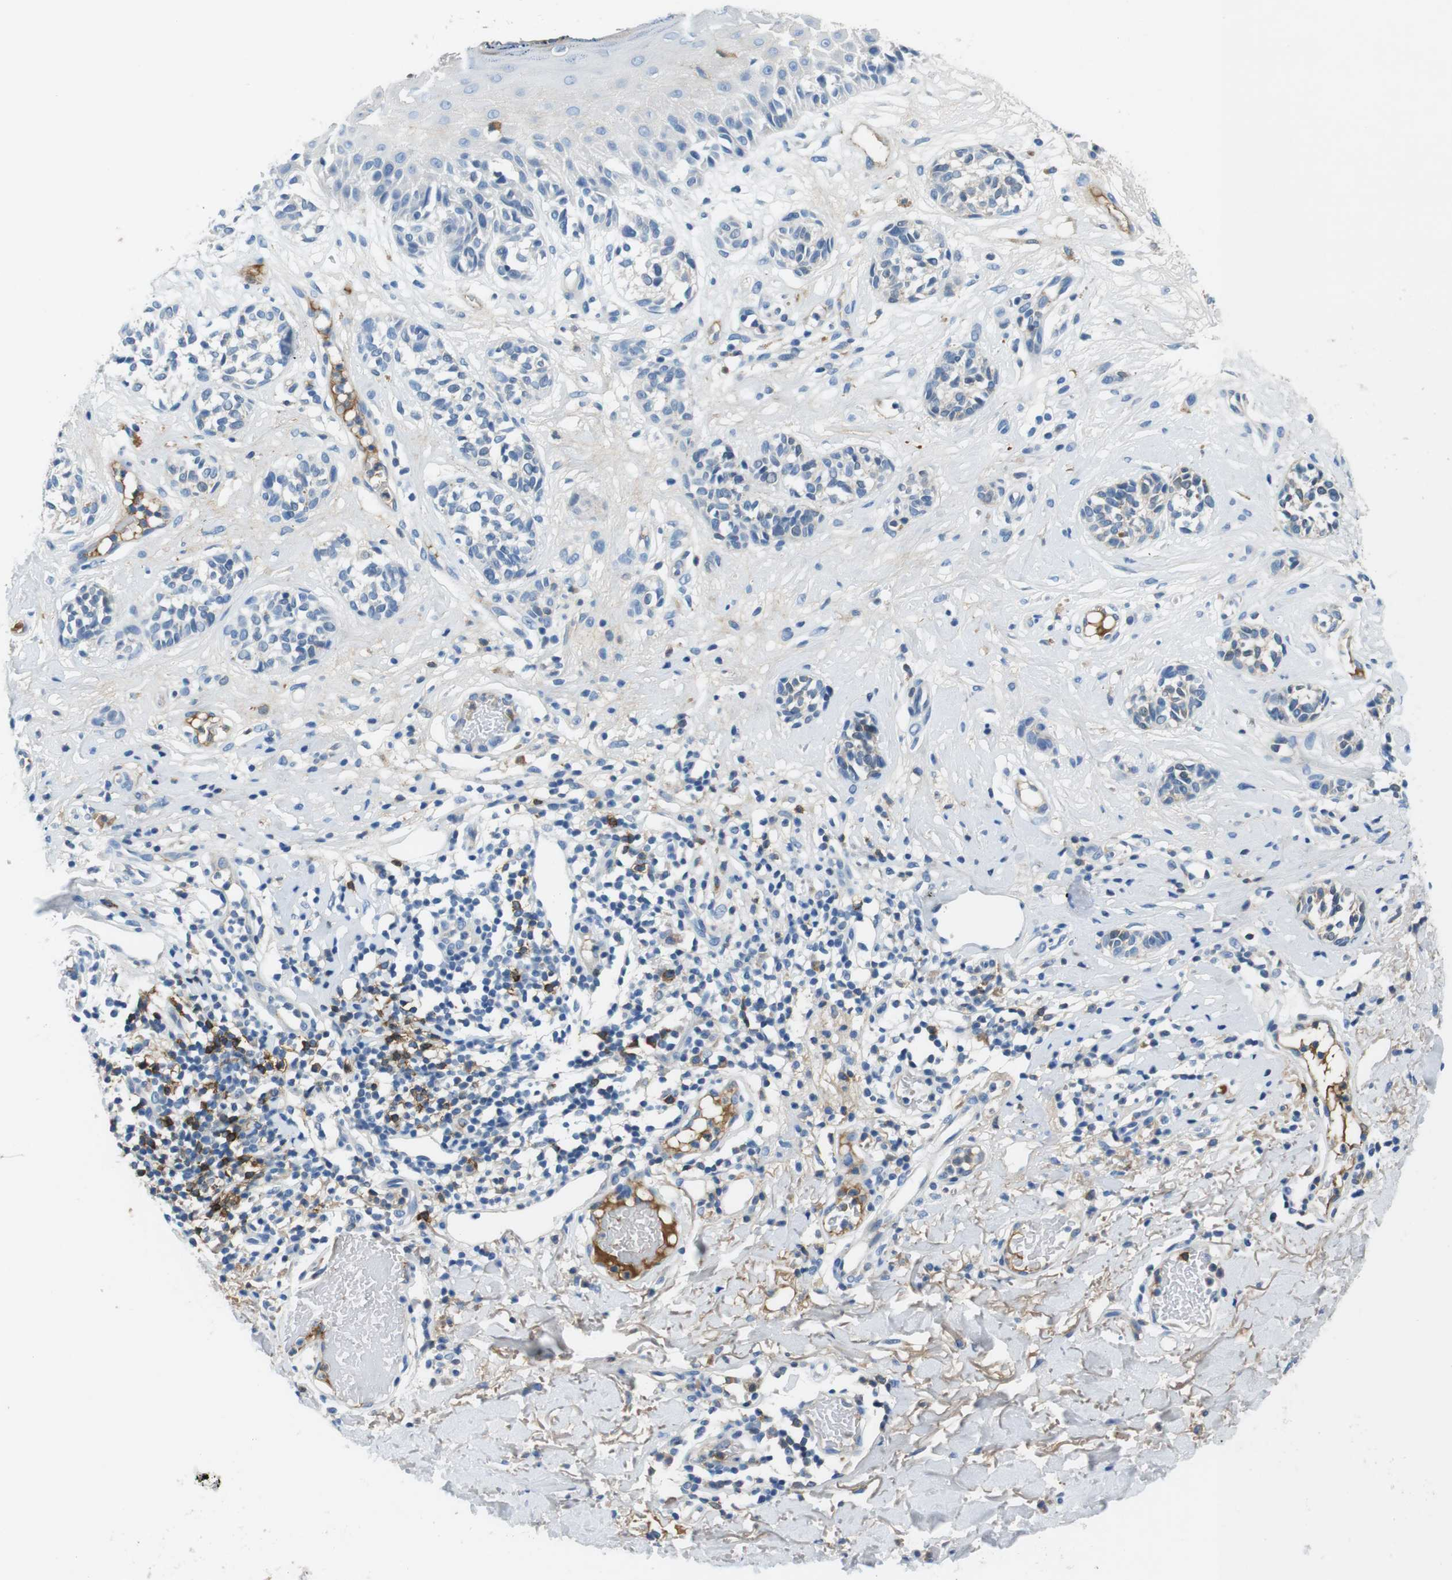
{"staining": {"intensity": "negative", "quantity": "none", "location": "none"}, "tissue": "melanoma", "cell_type": "Tumor cells", "image_type": "cancer", "snomed": [{"axis": "morphology", "description": "Malignant melanoma, NOS"}, {"axis": "topography", "description": "Skin"}], "caption": "Immunohistochemistry (IHC) image of neoplastic tissue: human malignant melanoma stained with DAB reveals no significant protein staining in tumor cells.", "gene": "IGHD", "patient": {"sex": "male", "age": 64}}